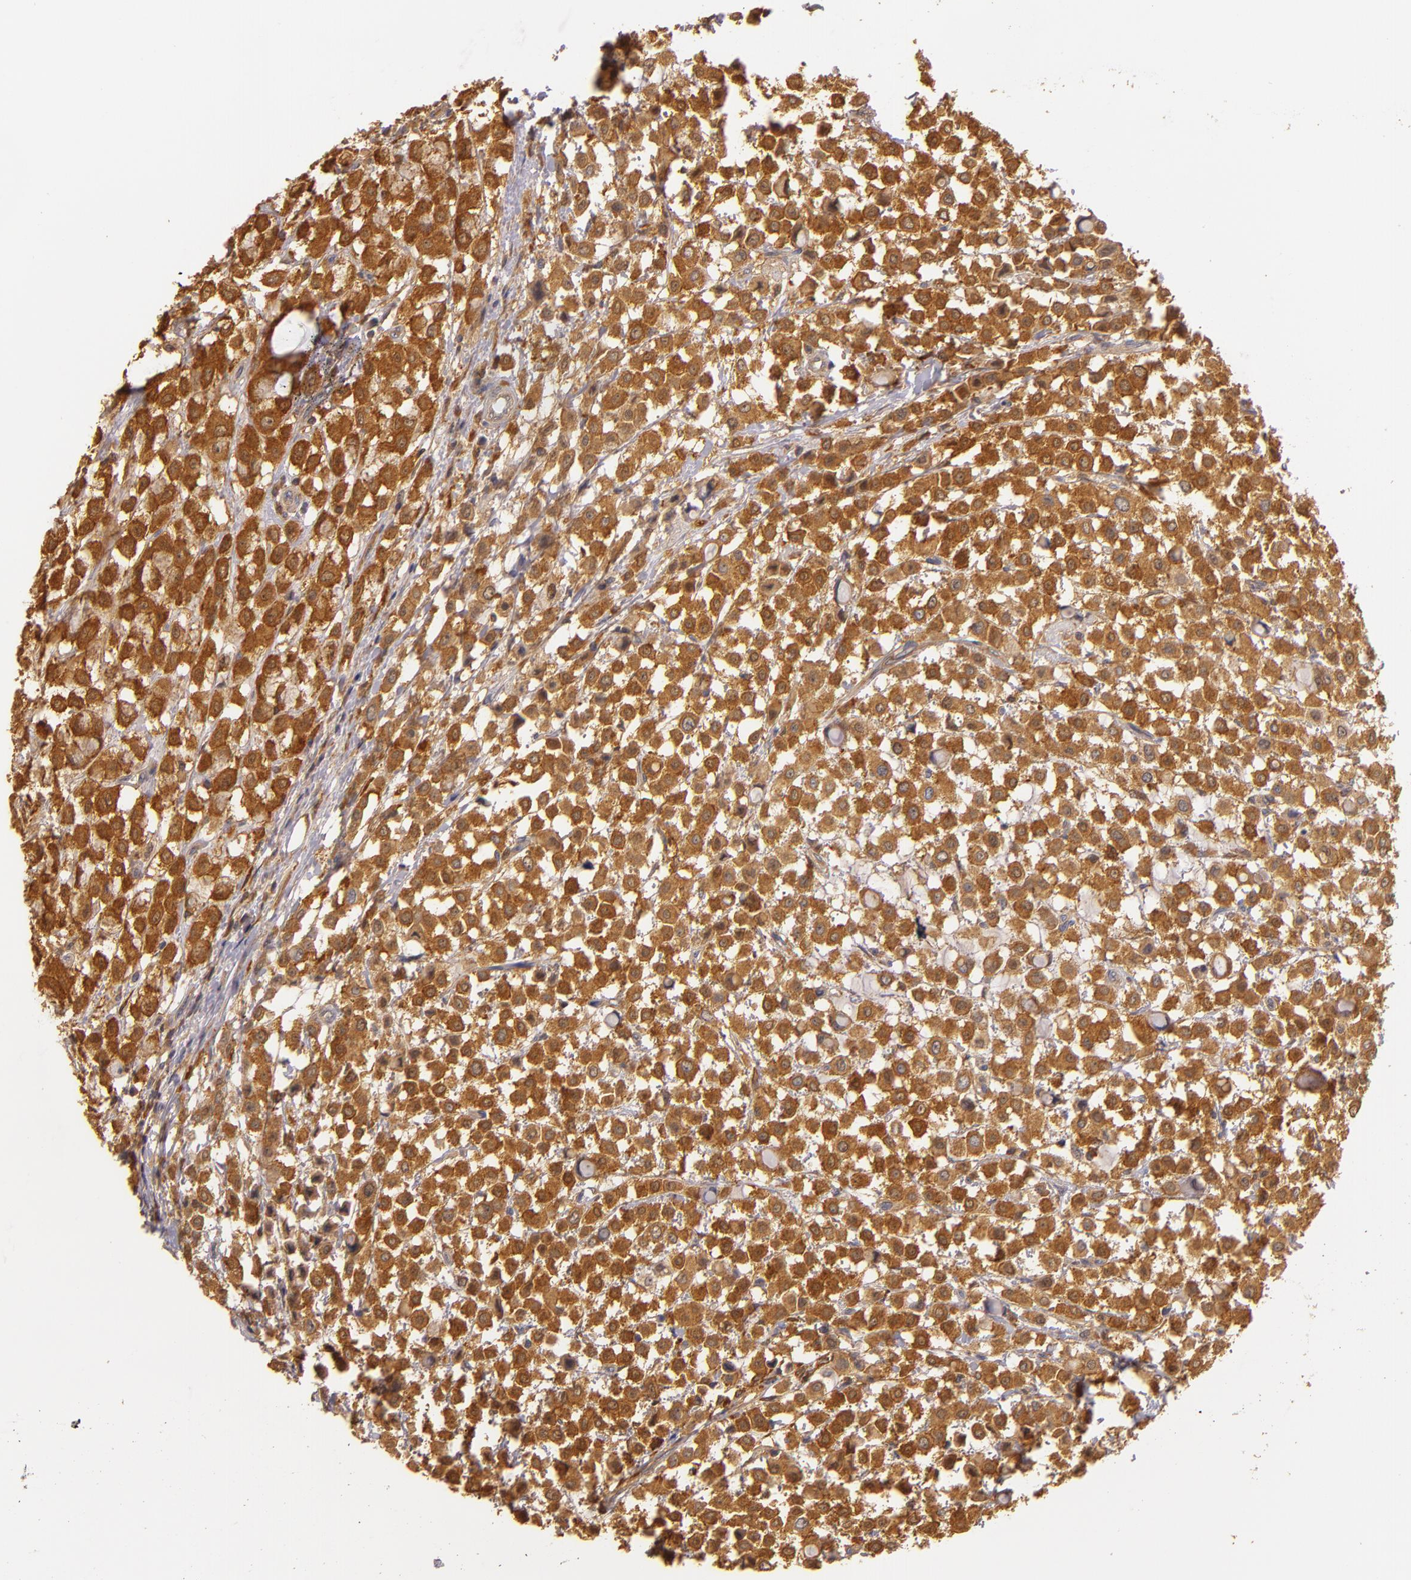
{"staining": {"intensity": "strong", "quantity": ">75%", "location": "cytoplasmic/membranous"}, "tissue": "breast cancer", "cell_type": "Tumor cells", "image_type": "cancer", "snomed": [{"axis": "morphology", "description": "Lobular carcinoma"}, {"axis": "topography", "description": "Breast"}], "caption": "IHC of breast cancer (lobular carcinoma) displays high levels of strong cytoplasmic/membranous staining in about >75% of tumor cells.", "gene": "TOM1", "patient": {"sex": "female", "age": 85}}